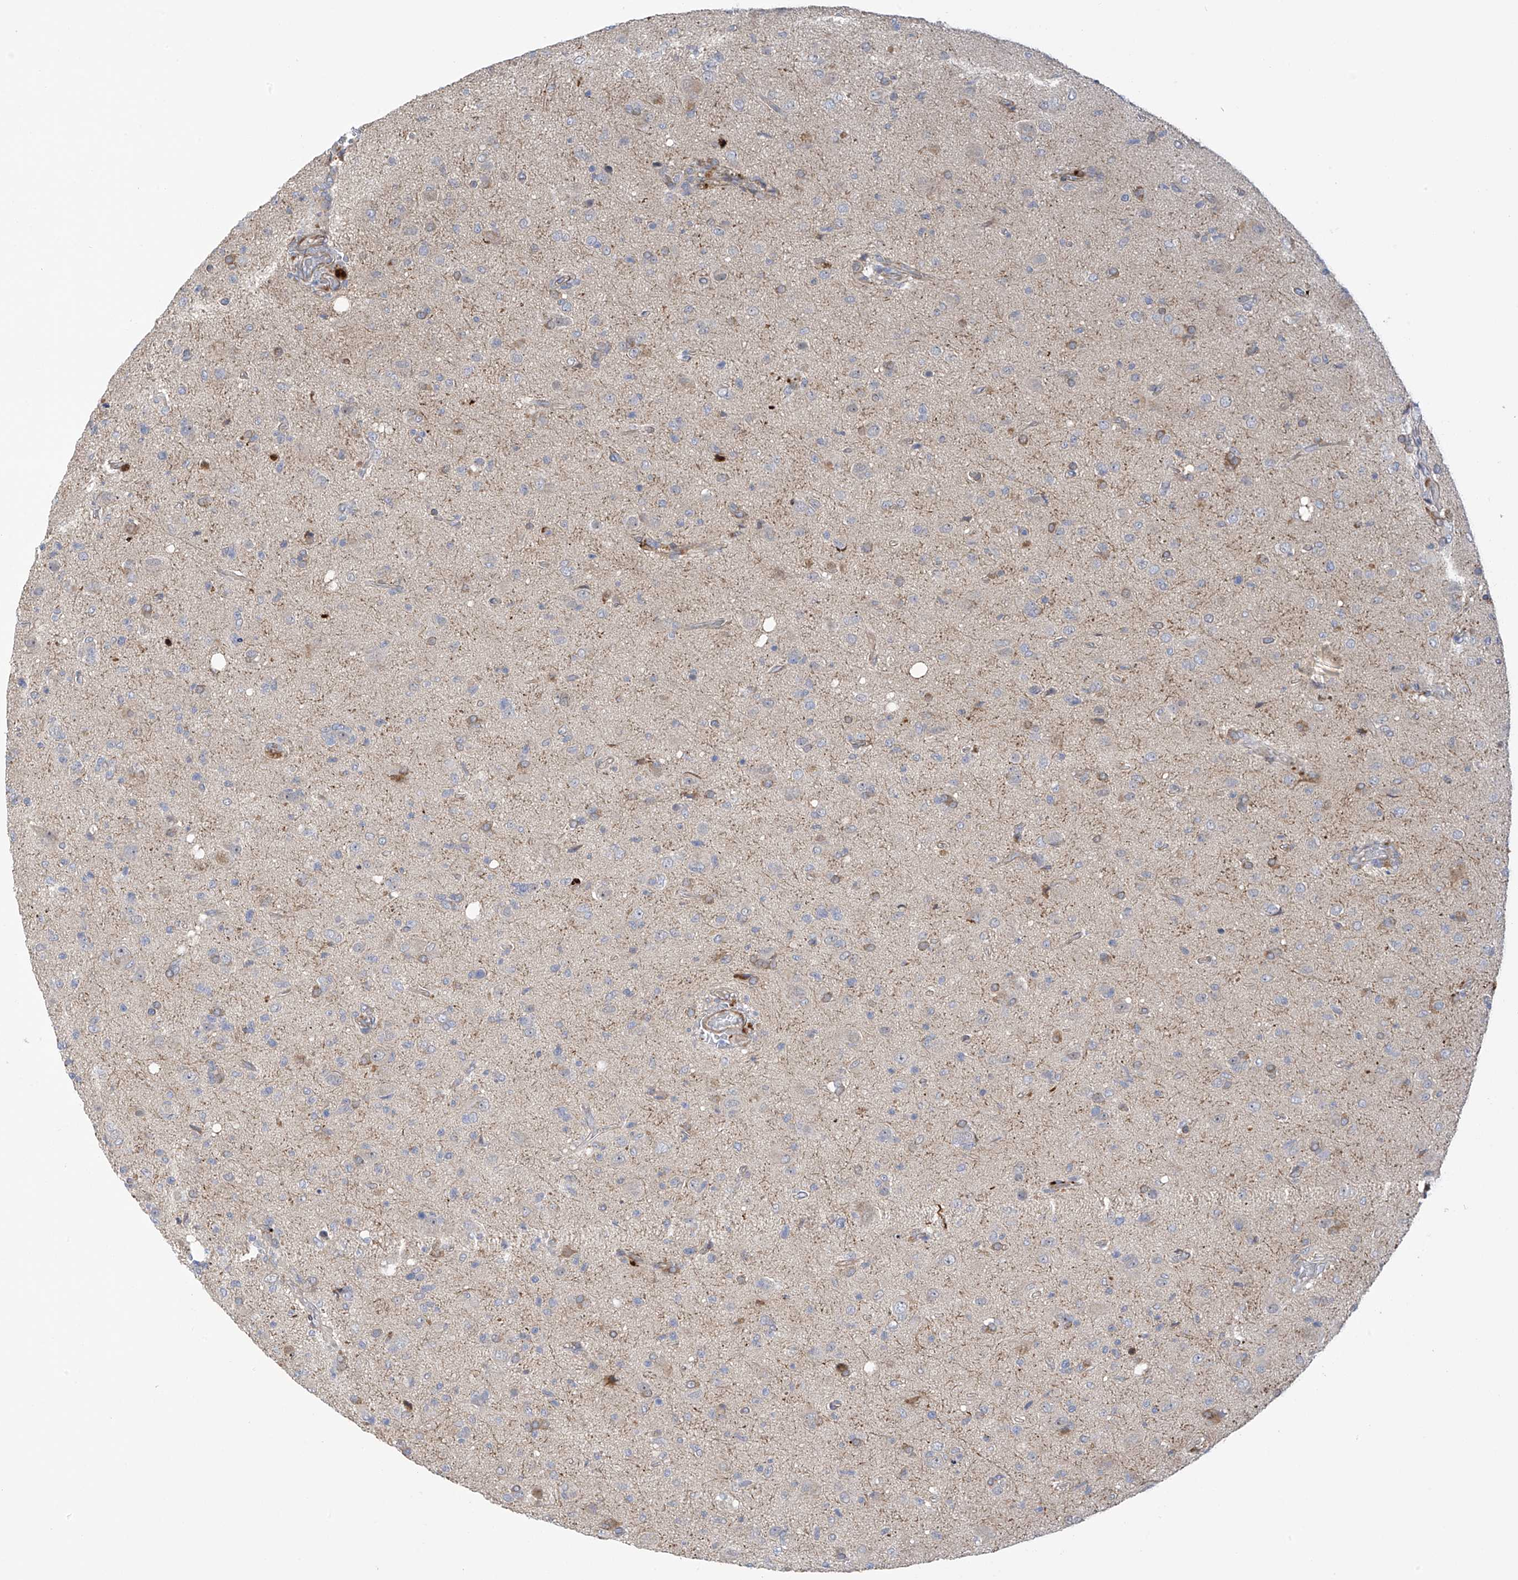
{"staining": {"intensity": "negative", "quantity": "none", "location": "none"}, "tissue": "glioma", "cell_type": "Tumor cells", "image_type": "cancer", "snomed": [{"axis": "morphology", "description": "Glioma, malignant, High grade"}, {"axis": "topography", "description": "Brain"}], "caption": "IHC photomicrograph of malignant glioma (high-grade) stained for a protein (brown), which displays no positivity in tumor cells. The staining was performed using DAB (3,3'-diaminobenzidine) to visualize the protein expression in brown, while the nuclei were stained in blue with hematoxylin (Magnification: 20x).", "gene": "ZNF641", "patient": {"sex": "female", "age": 57}}